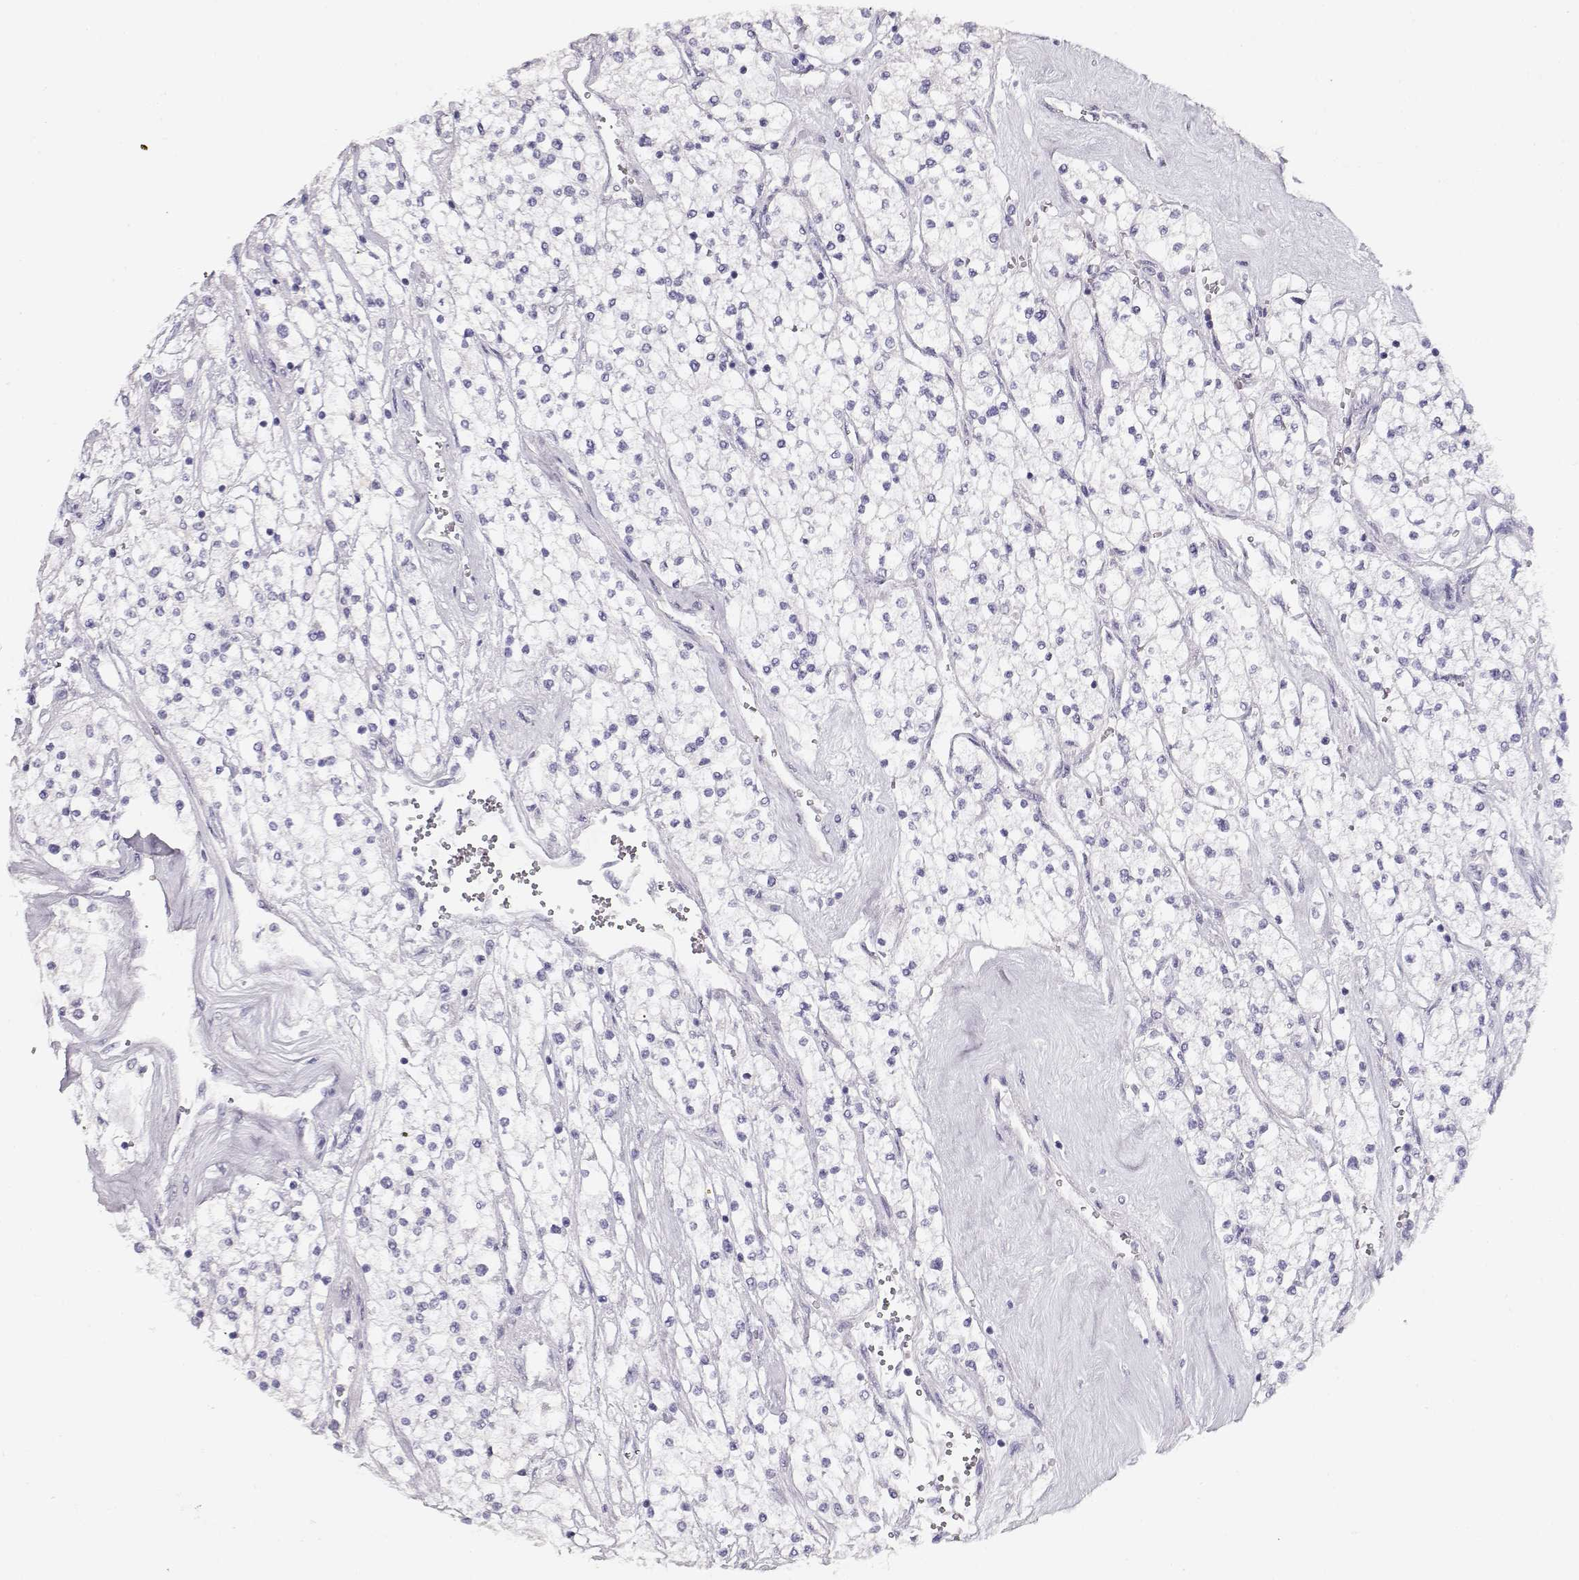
{"staining": {"intensity": "negative", "quantity": "none", "location": "none"}, "tissue": "renal cancer", "cell_type": "Tumor cells", "image_type": "cancer", "snomed": [{"axis": "morphology", "description": "Adenocarcinoma, NOS"}, {"axis": "topography", "description": "Kidney"}], "caption": "Tumor cells show no significant protein expression in renal adenocarcinoma.", "gene": "GLIPR1L2", "patient": {"sex": "male", "age": 80}}